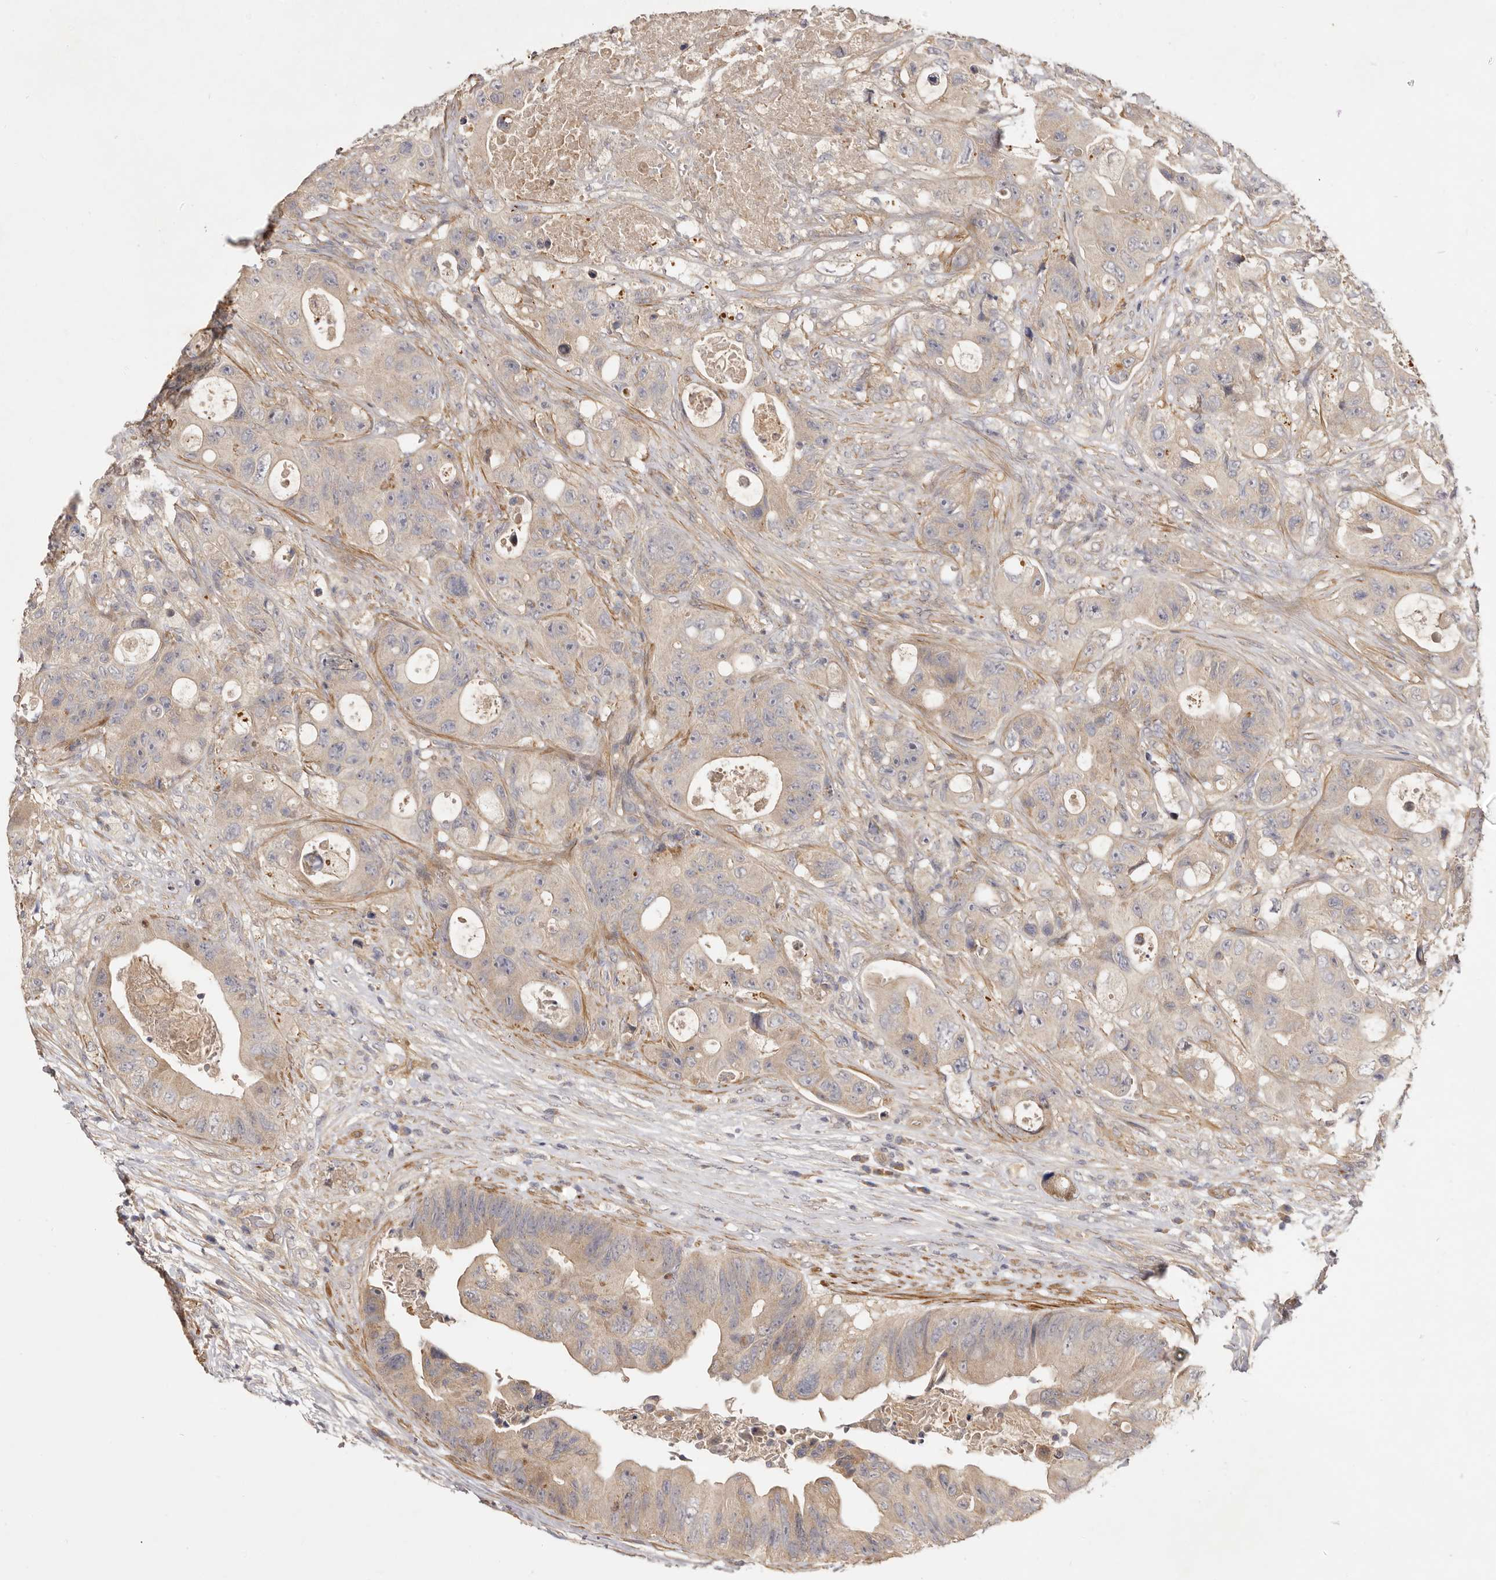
{"staining": {"intensity": "weak", "quantity": ">75%", "location": "cytoplasmic/membranous"}, "tissue": "colorectal cancer", "cell_type": "Tumor cells", "image_type": "cancer", "snomed": [{"axis": "morphology", "description": "Adenocarcinoma, NOS"}, {"axis": "topography", "description": "Colon"}], "caption": "DAB (3,3'-diaminobenzidine) immunohistochemical staining of human adenocarcinoma (colorectal) demonstrates weak cytoplasmic/membranous protein positivity in approximately >75% of tumor cells.", "gene": "ADAMTS9", "patient": {"sex": "female", "age": 46}}